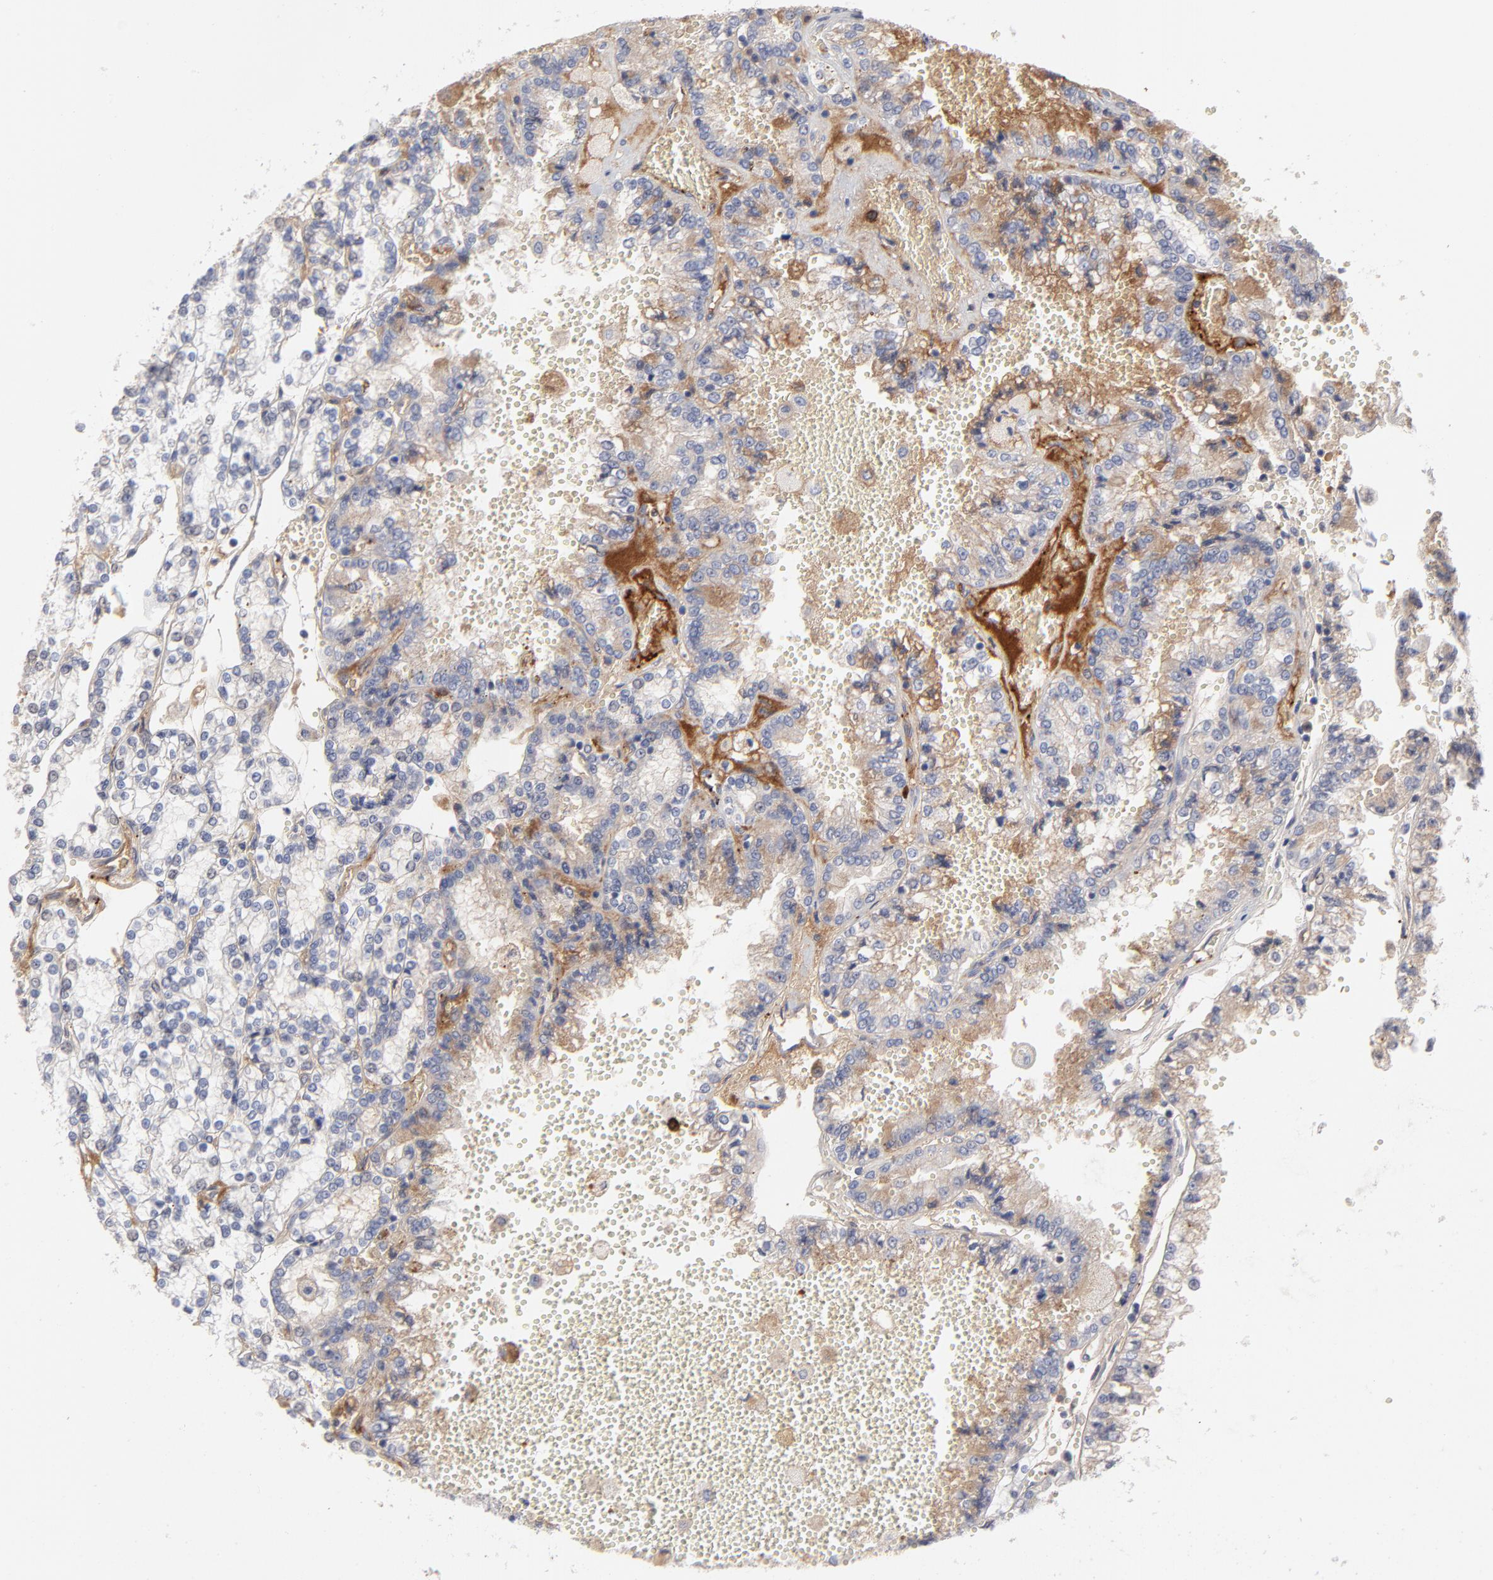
{"staining": {"intensity": "negative", "quantity": "none", "location": "none"}, "tissue": "renal cancer", "cell_type": "Tumor cells", "image_type": "cancer", "snomed": [{"axis": "morphology", "description": "Adenocarcinoma, NOS"}, {"axis": "topography", "description": "Kidney"}], "caption": "High magnification brightfield microscopy of adenocarcinoma (renal) stained with DAB (3,3'-diaminobenzidine) (brown) and counterstained with hematoxylin (blue): tumor cells show no significant staining.", "gene": "CCR3", "patient": {"sex": "female", "age": 56}}